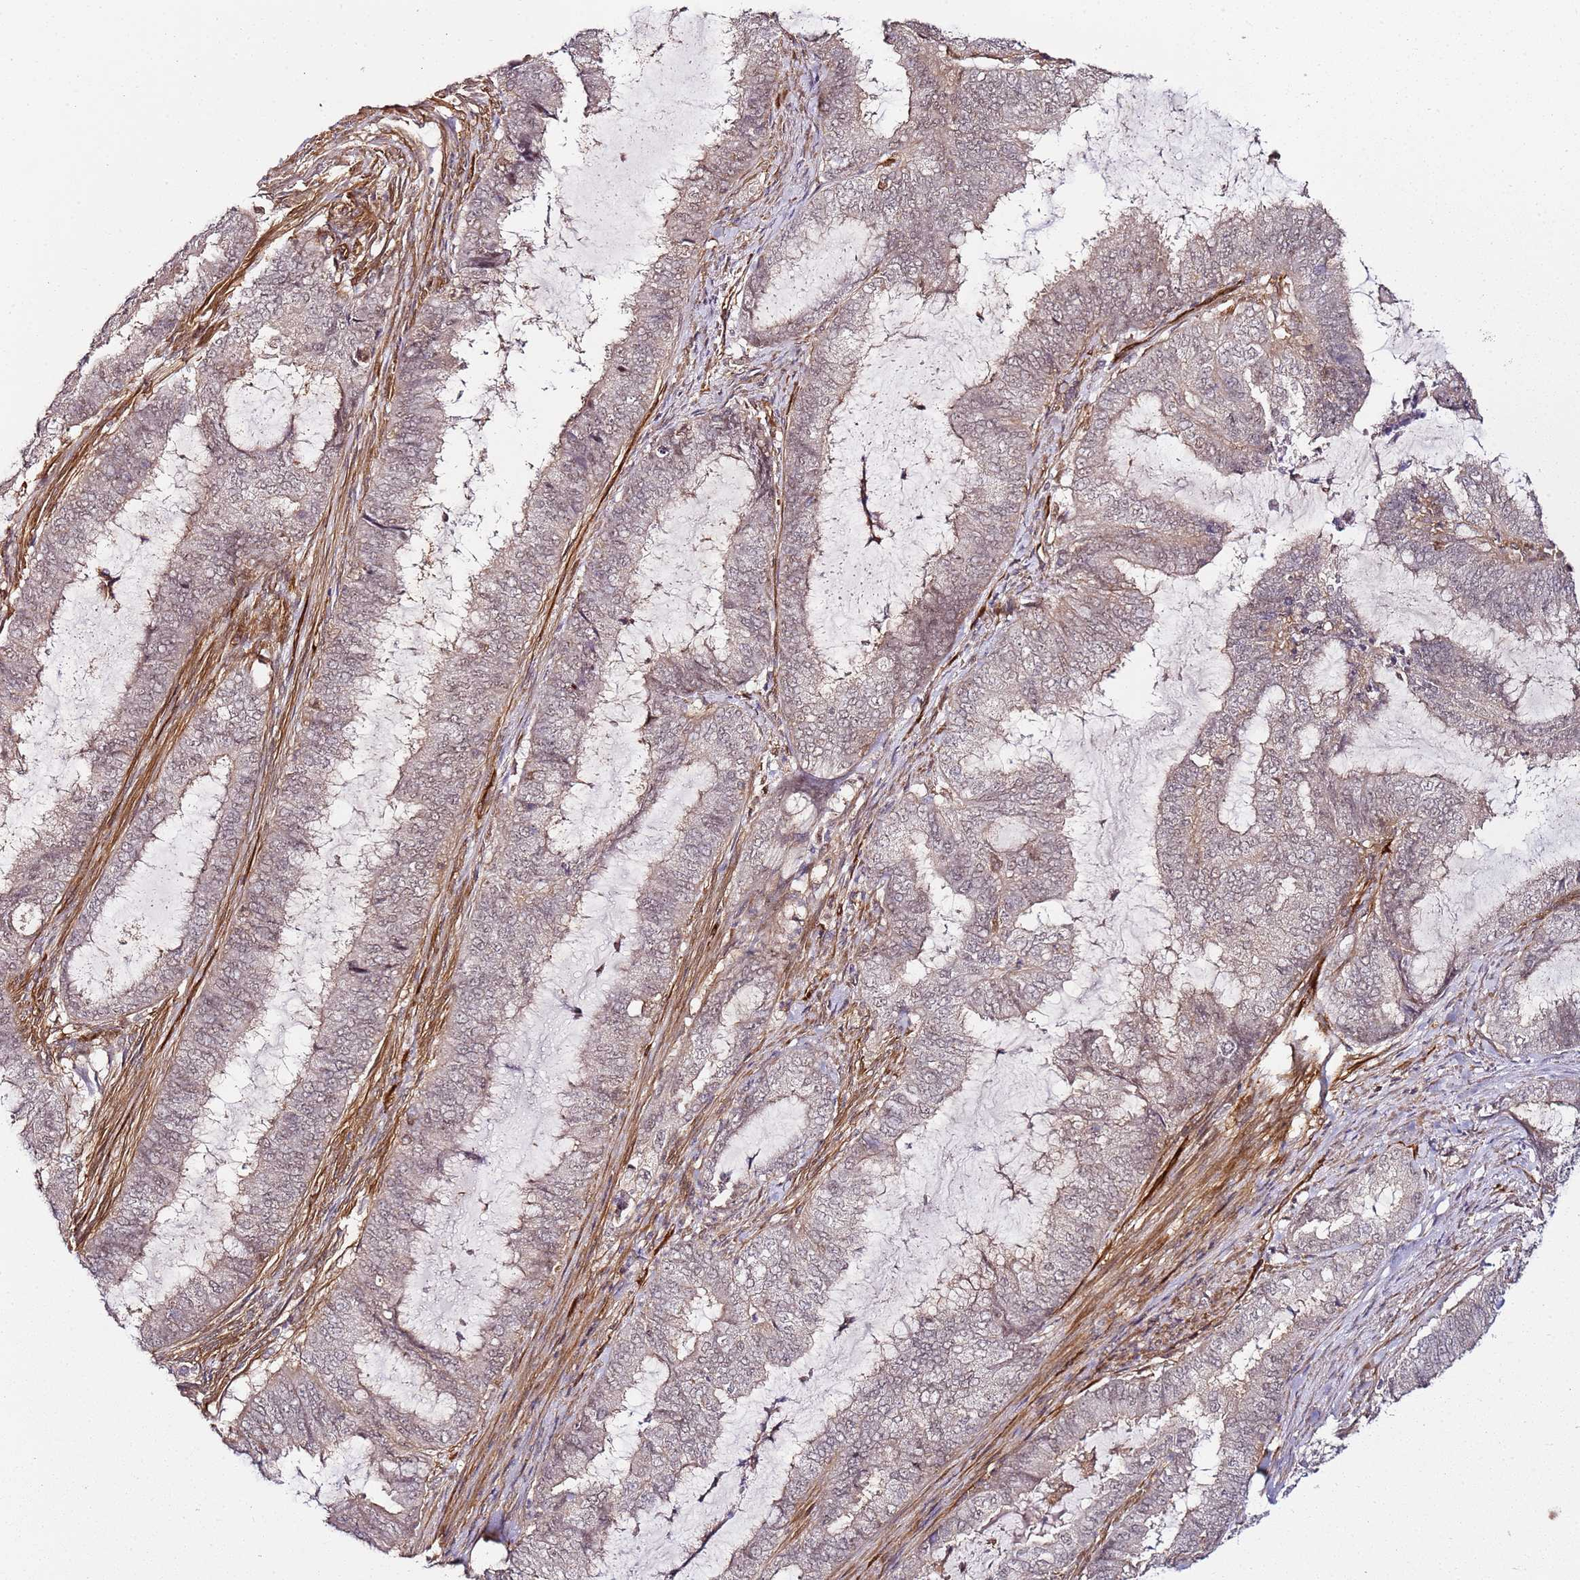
{"staining": {"intensity": "weak", "quantity": ">75%", "location": "nuclear"}, "tissue": "endometrial cancer", "cell_type": "Tumor cells", "image_type": "cancer", "snomed": [{"axis": "morphology", "description": "Adenocarcinoma, NOS"}, {"axis": "topography", "description": "Endometrium"}], "caption": "High-power microscopy captured an immunohistochemistry (IHC) image of adenocarcinoma (endometrial), revealing weak nuclear staining in about >75% of tumor cells. The protein is stained brown, and the nuclei are stained in blue (DAB IHC with brightfield microscopy, high magnification).", "gene": "CCNYL1", "patient": {"sex": "female", "age": 51}}